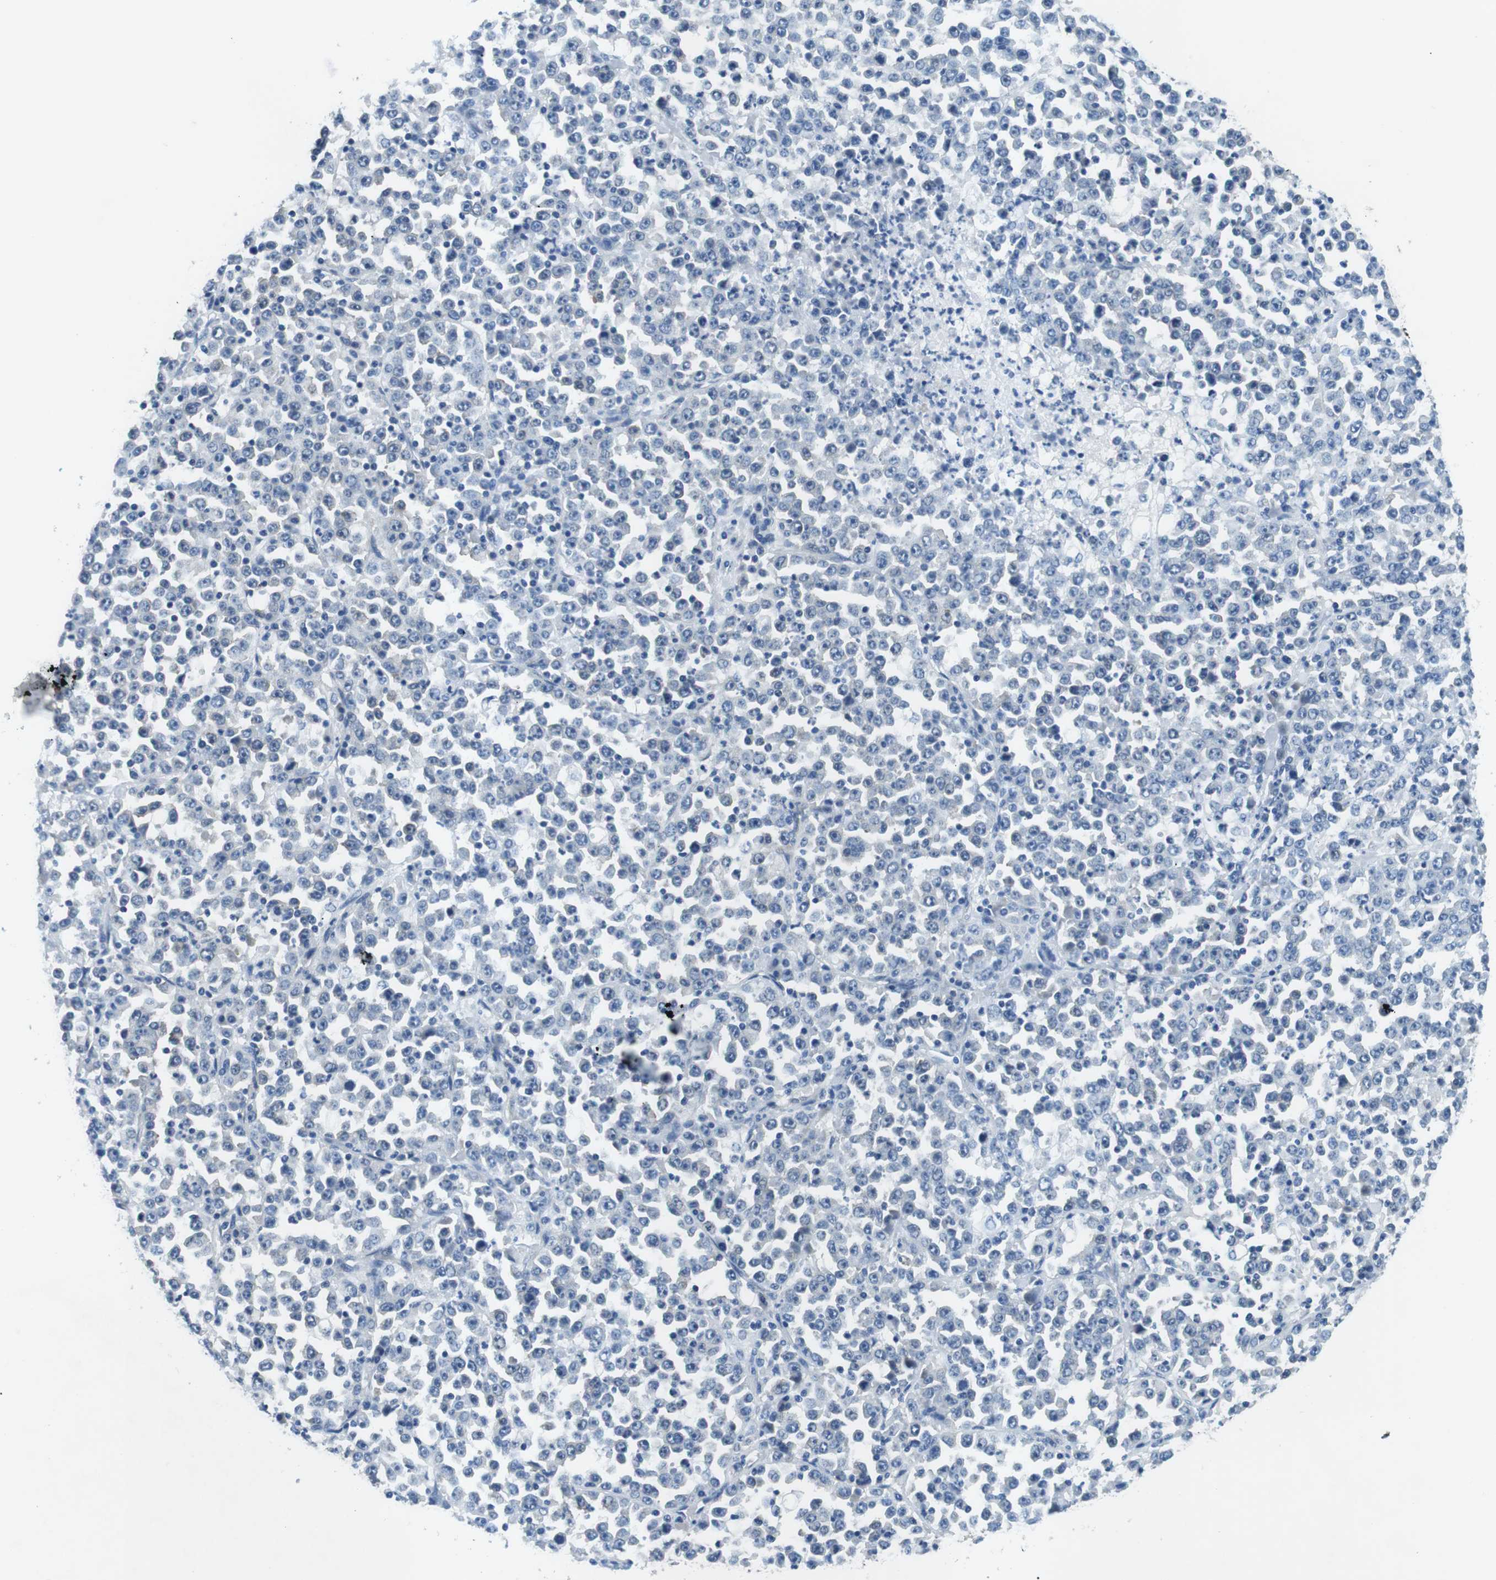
{"staining": {"intensity": "negative", "quantity": "none", "location": "none"}, "tissue": "stomach cancer", "cell_type": "Tumor cells", "image_type": "cancer", "snomed": [{"axis": "morphology", "description": "Normal tissue, NOS"}, {"axis": "morphology", "description": "Adenocarcinoma, NOS"}, {"axis": "topography", "description": "Stomach, upper"}, {"axis": "topography", "description": "Stomach"}], "caption": "Protein analysis of stomach cancer (adenocarcinoma) shows no significant expression in tumor cells.", "gene": "PHLDA1", "patient": {"sex": "male", "age": 59}}